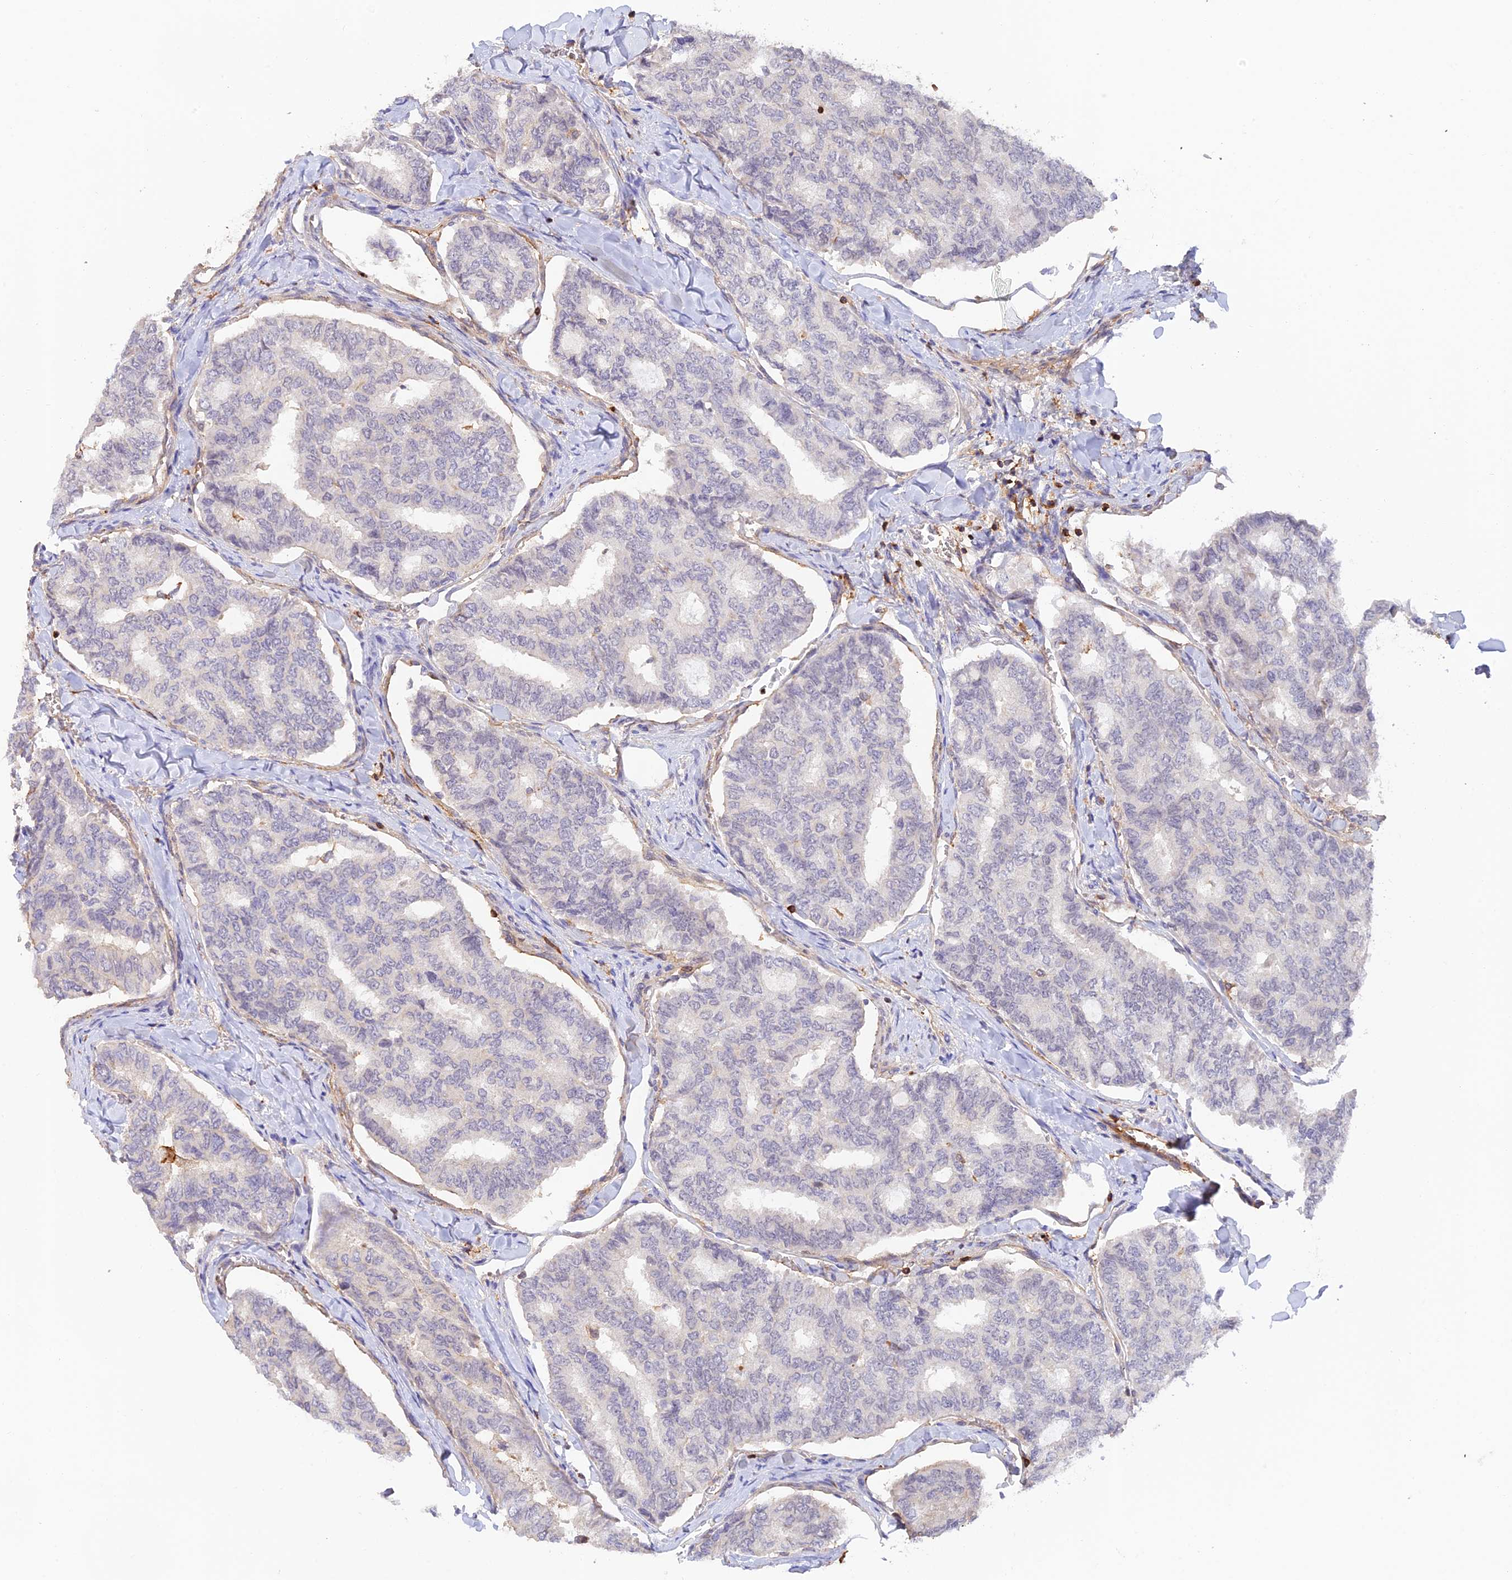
{"staining": {"intensity": "weak", "quantity": "<25%", "location": "cytoplasmic/membranous"}, "tissue": "thyroid cancer", "cell_type": "Tumor cells", "image_type": "cancer", "snomed": [{"axis": "morphology", "description": "Papillary adenocarcinoma, NOS"}, {"axis": "topography", "description": "Thyroid gland"}], "caption": "DAB immunohistochemical staining of human thyroid cancer shows no significant staining in tumor cells. (IHC, brightfield microscopy, high magnification).", "gene": "DENND1C", "patient": {"sex": "female", "age": 35}}